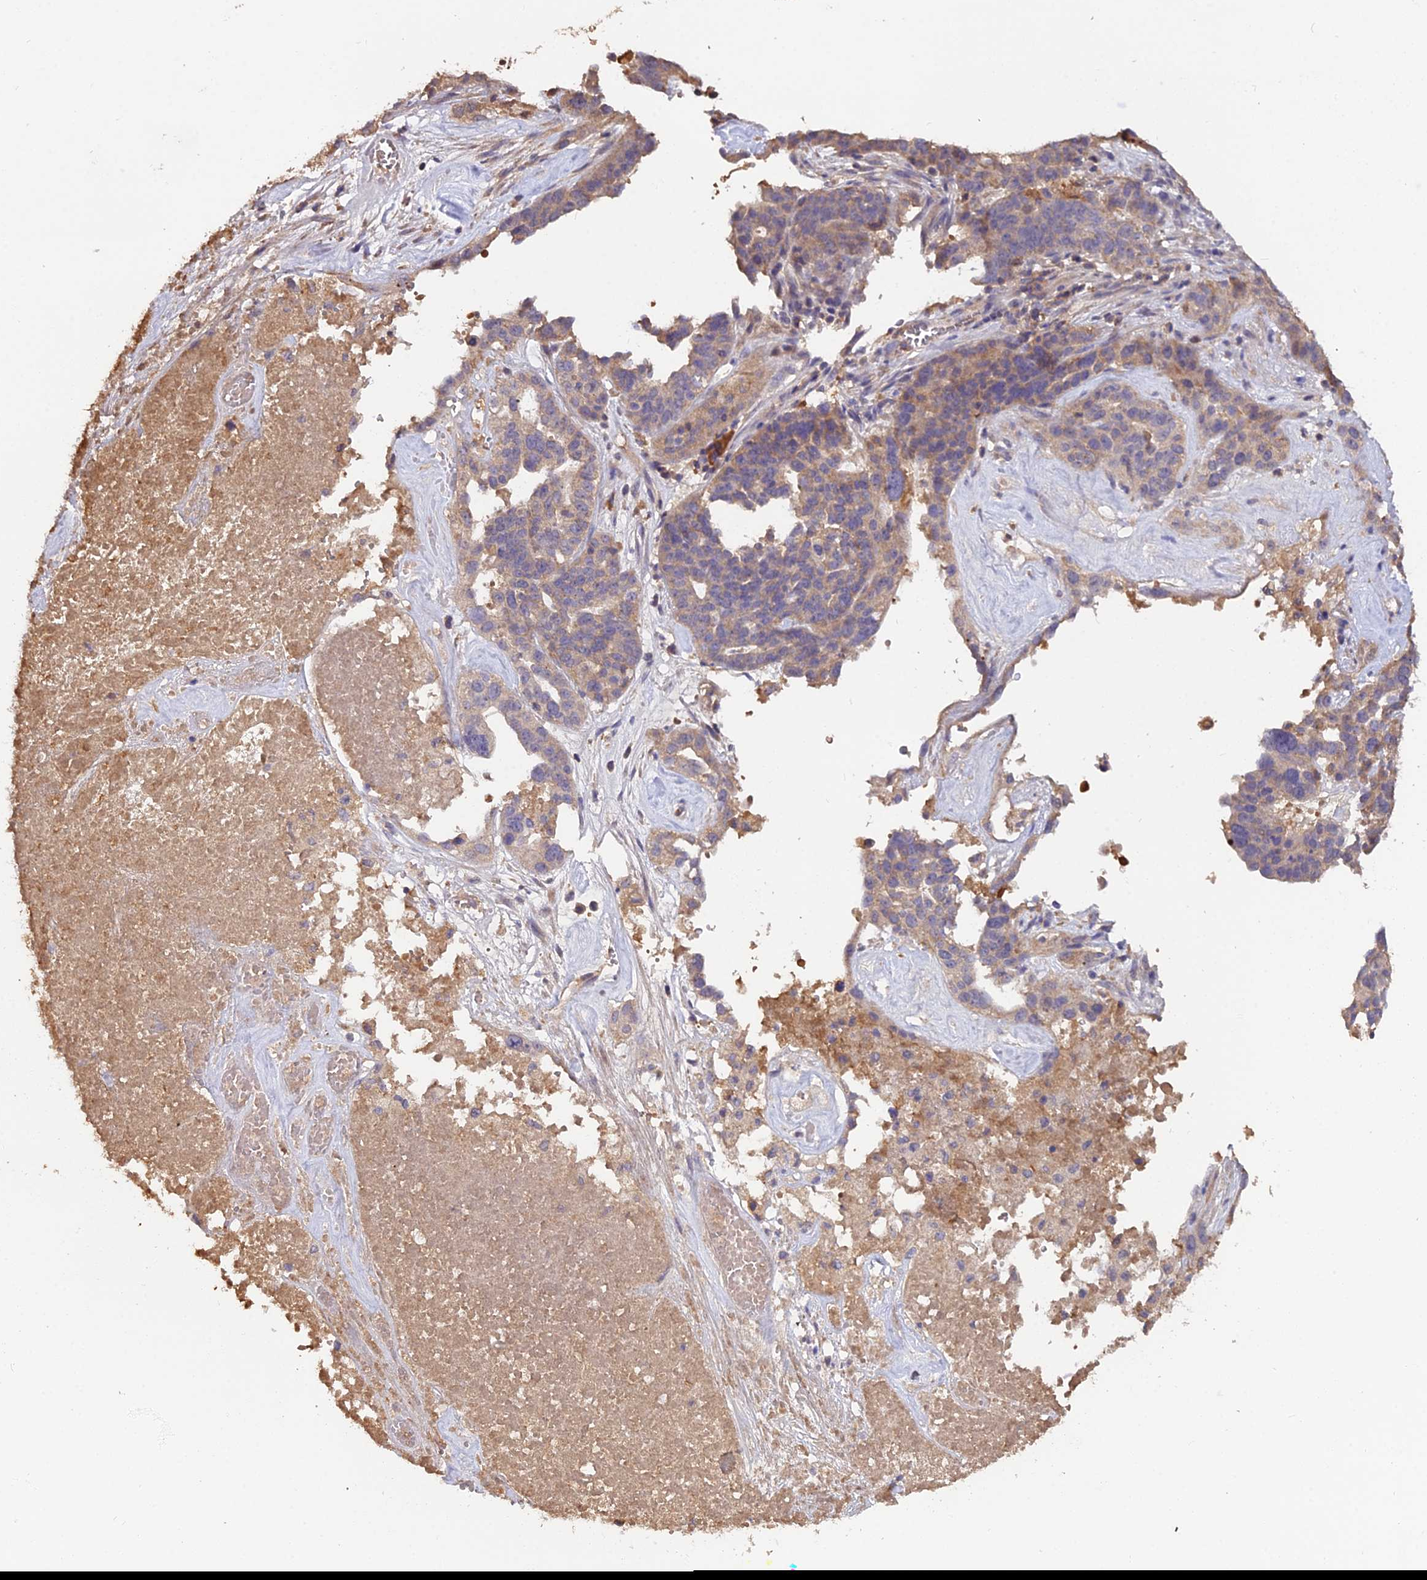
{"staining": {"intensity": "weak", "quantity": ">75%", "location": "cytoplasmic/membranous"}, "tissue": "ovarian cancer", "cell_type": "Tumor cells", "image_type": "cancer", "snomed": [{"axis": "morphology", "description": "Cystadenocarcinoma, serous, NOS"}, {"axis": "topography", "description": "Ovary"}], "caption": "A brown stain labels weak cytoplasmic/membranous staining of a protein in ovarian cancer tumor cells.", "gene": "KCTD16", "patient": {"sex": "female", "age": 59}}